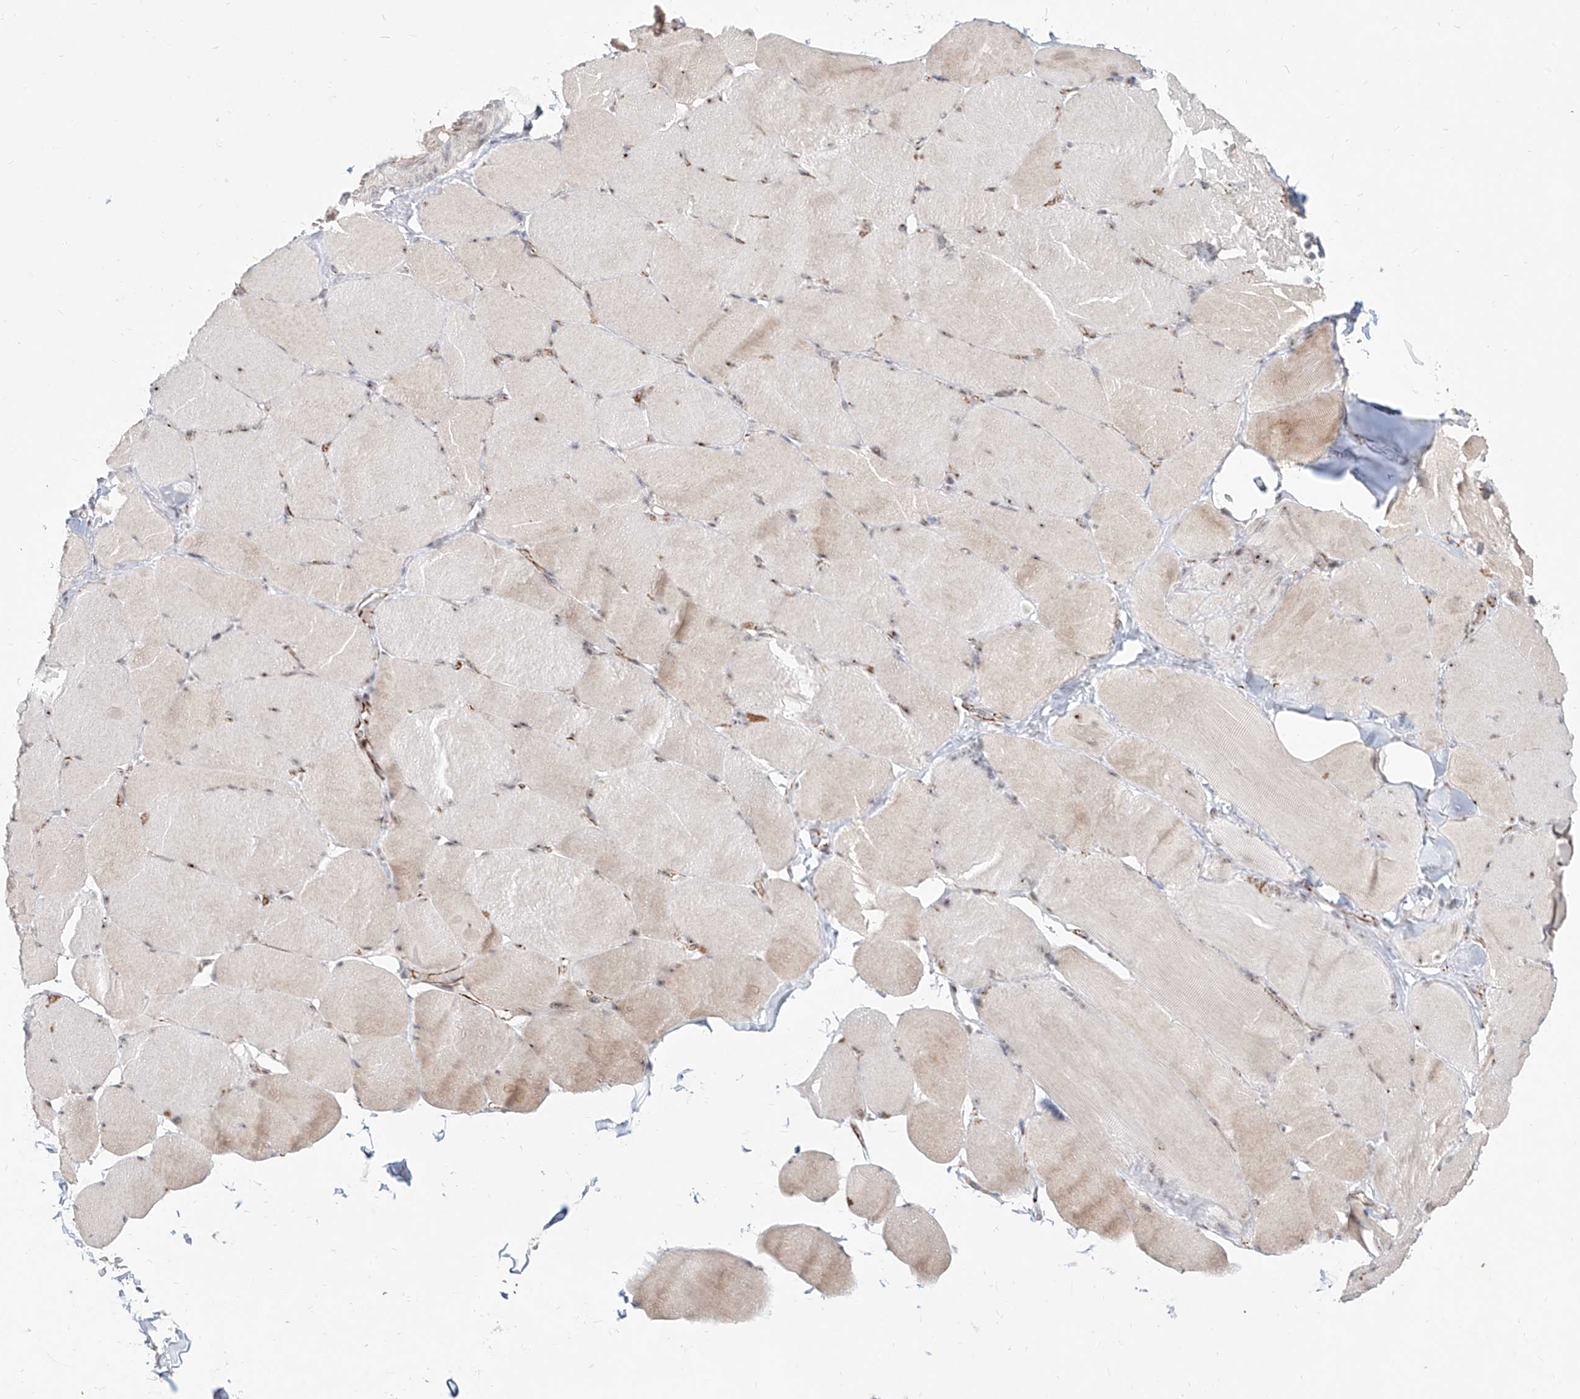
{"staining": {"intensity": "moderate", "quantity": "<25%", "location": "nuclear"}, "tissue": "skeletal muscle", "cell_type": "Myocytes", "image_type": "normal", "snomed": [{"axis": "morphology", "description": "Normal tissue, NOS"}, {"axis": "topography", "description": "Skin"}, {"axis": "topography", "description": "Skeletal muscle"}], "caption": "Immunohistochemistry (DAB (3,3'-diaminobenzidine)) staining of unremarkable skeletal muscle displays moderate nuclear protein expression in approximately <25% of myocytes. (Brightfield microscopy of DAB IHC at high magnification).", "gene": "ZNF710", "patient": {"sex": "male", "age": 83}}